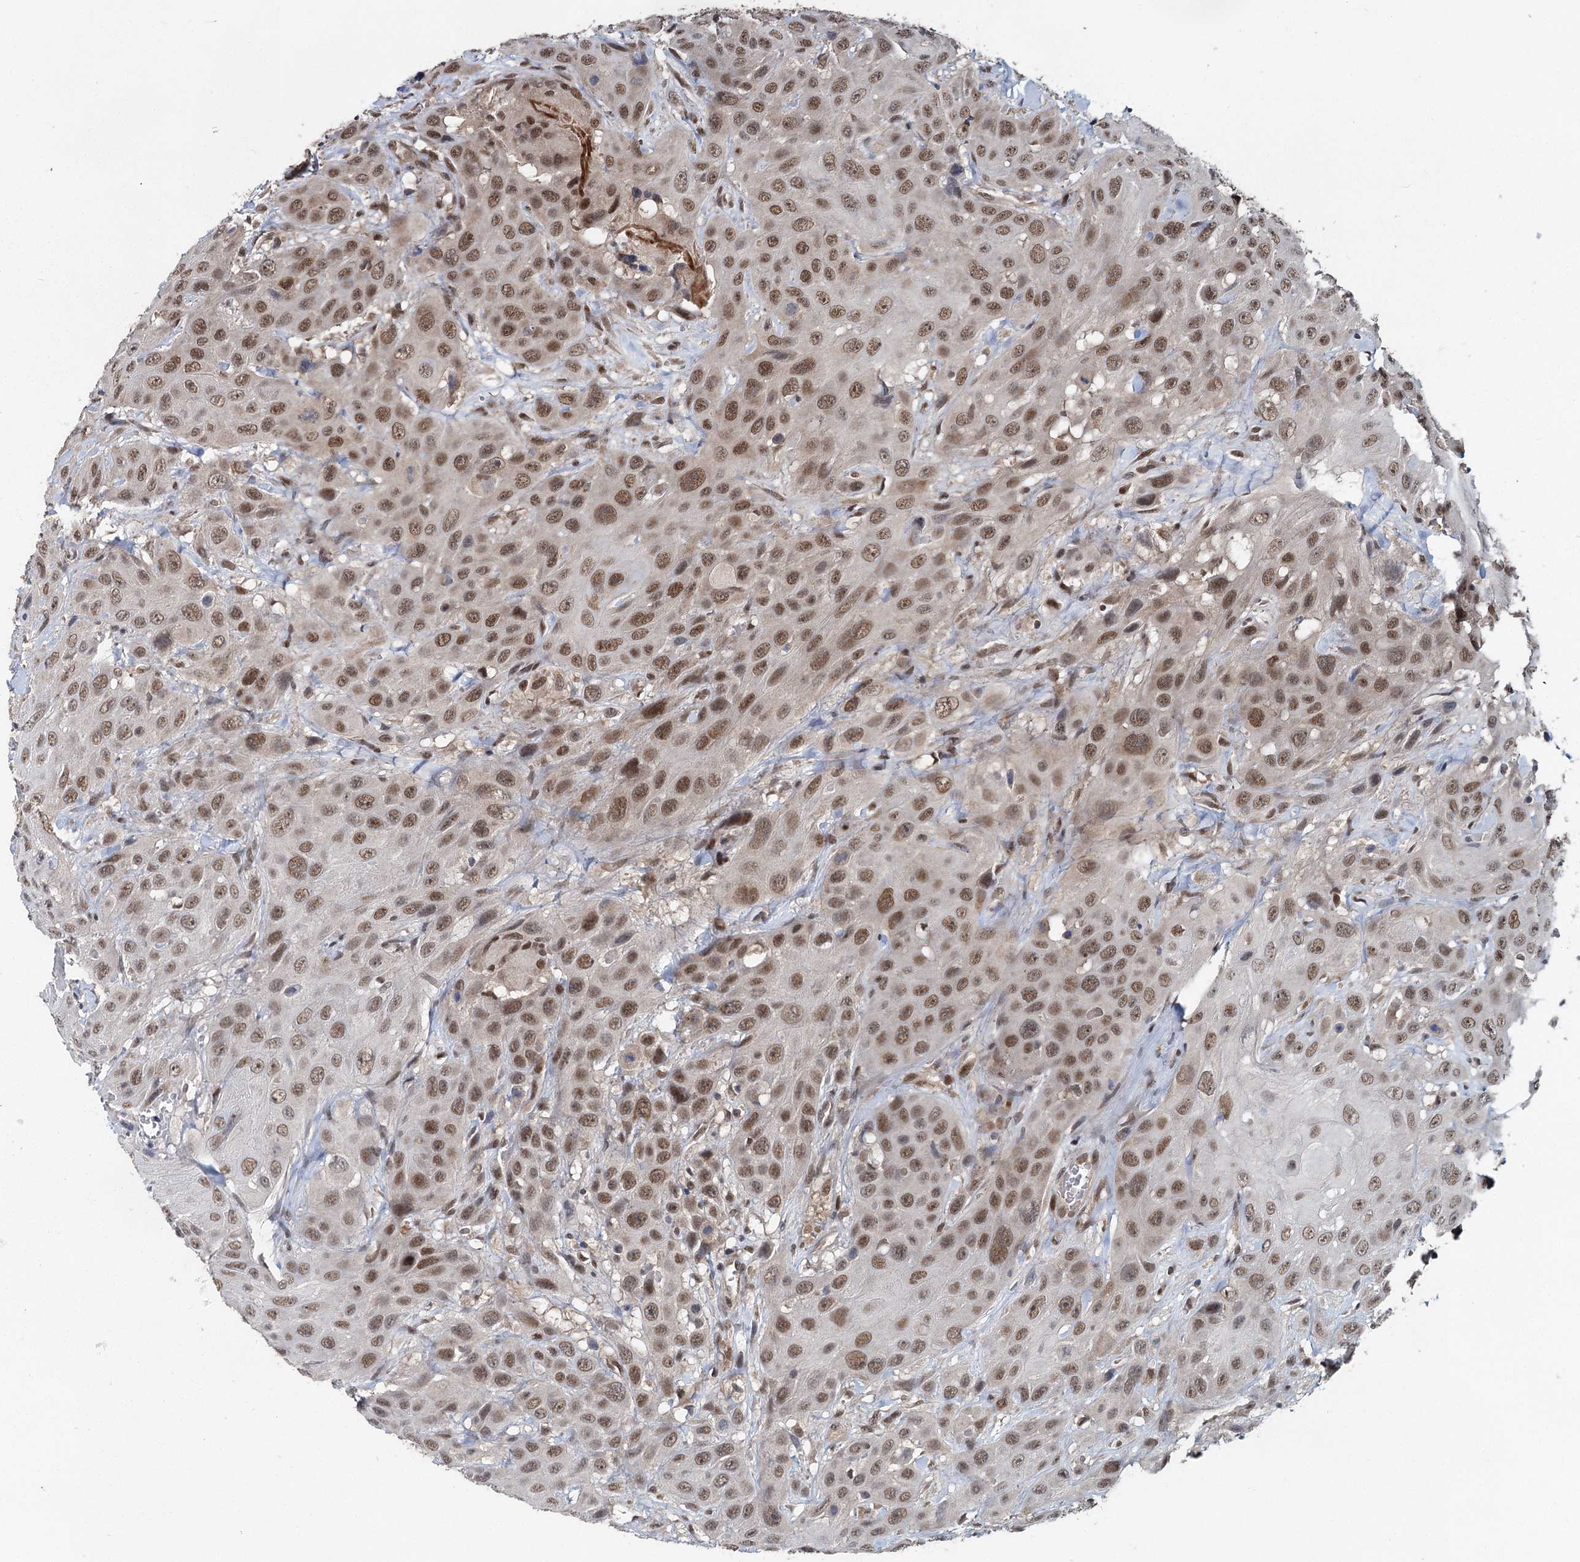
{"staining": {"intensity": "moderate", "quantity": ">75%", "location": "nuclear"}, "tissue": "head and neck cancer", "cell_type": "Tumor cells", "image_type": "cancer", "snomed": [{"axis": "morphology", "description": "Squamous cell carcinoma, NOS"}, {"axis": "topography", "description": "Head-Neck"}], "caption": "Protein expression by immunohistochemistry reveals moderate nuclear positivity in approximately >75% of tumor cells in squamous cell carcinoma (head and neck).", "gene": "MYG1", "patient": {"sex": "male", "age": 81}}